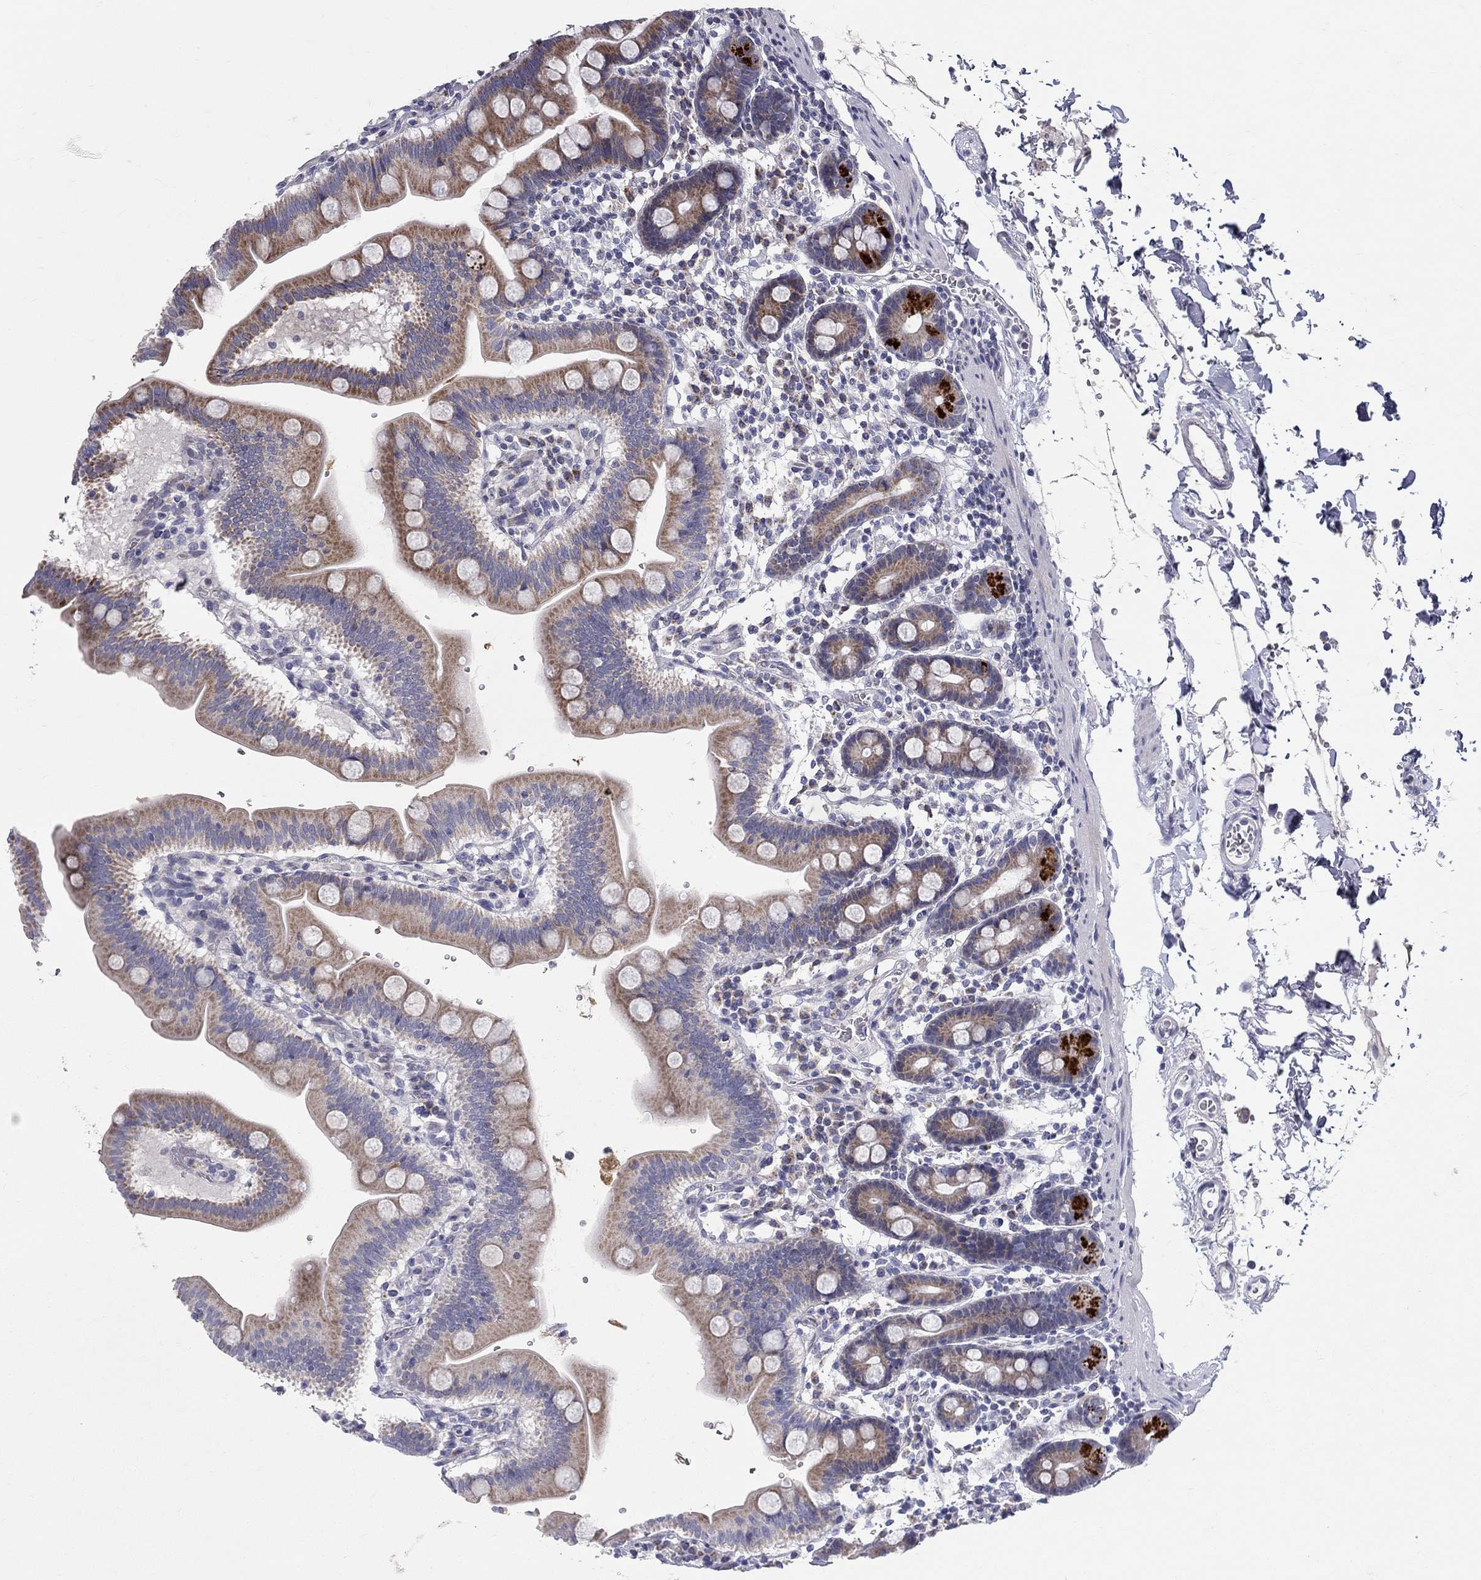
{"staining": {"intensity": "strong", "quantity": "<25%", "location": "cytoplasmic/membranous"}, "tissue": "duodenum", "cell_type": "Glandular cells", "image_type": "normal", "snomed": [{"axis": "morphology", "description": "Normal tissue, NOS"}, {"axis": "topography", "description": "Duodenum"}], "caption": "High-magnification brightfield microscopy of normal duodenum stained with DAB (brown) and counterstained with hematoxylin (blue). glandular cells exhibit strong cytoplasmic/membranous staining is appreciated in approximately<25% of cells.", "gene": "HMX2", "patient": {"sex": "male", "age": 59}}